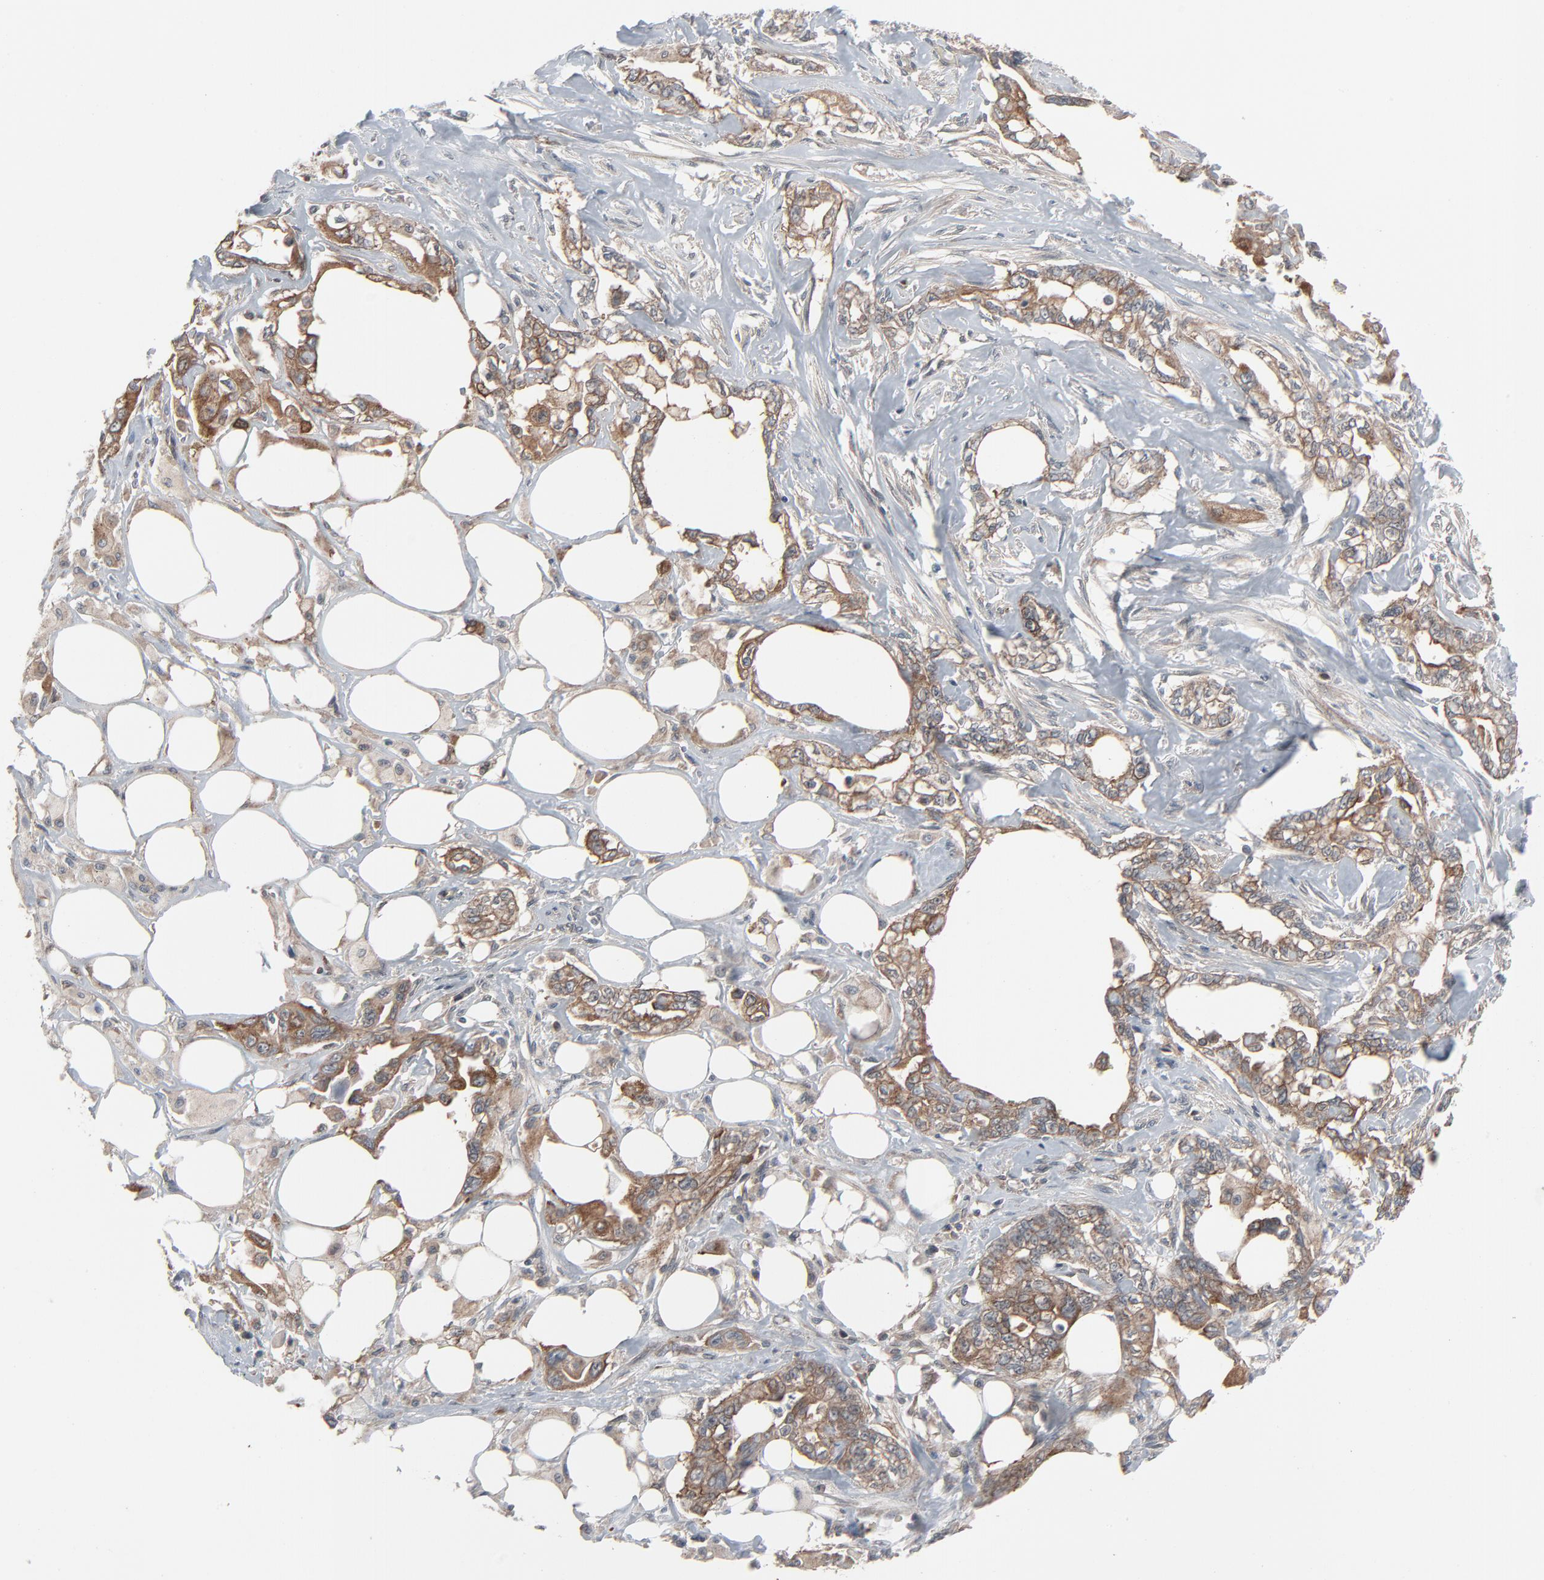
{"staining": {"intensity": "moderate", "quantity": ">75%", "location": "cytoplasmic/membranous"}, "tissue": "pancreatic cancer", "cell_type": "Tumor cells", "image_type": "cancer", "snomed": [{"axis": "morphology", "description": "Normal tissue, NOS"}, {"axis": "topography", "description": "Pancreas"}], "caption": "High-power microscopy captured an immunohistochemistry (IHC) image of pancreatic cancer, revealing moderate cytoplasmic/membranous staining in about >75% of tumor cells. The protein of interest is shown in brown color, while the nuclei are stained blue.", "gene": "OPTN", "patient": {"sex": "male", "age": 42}}